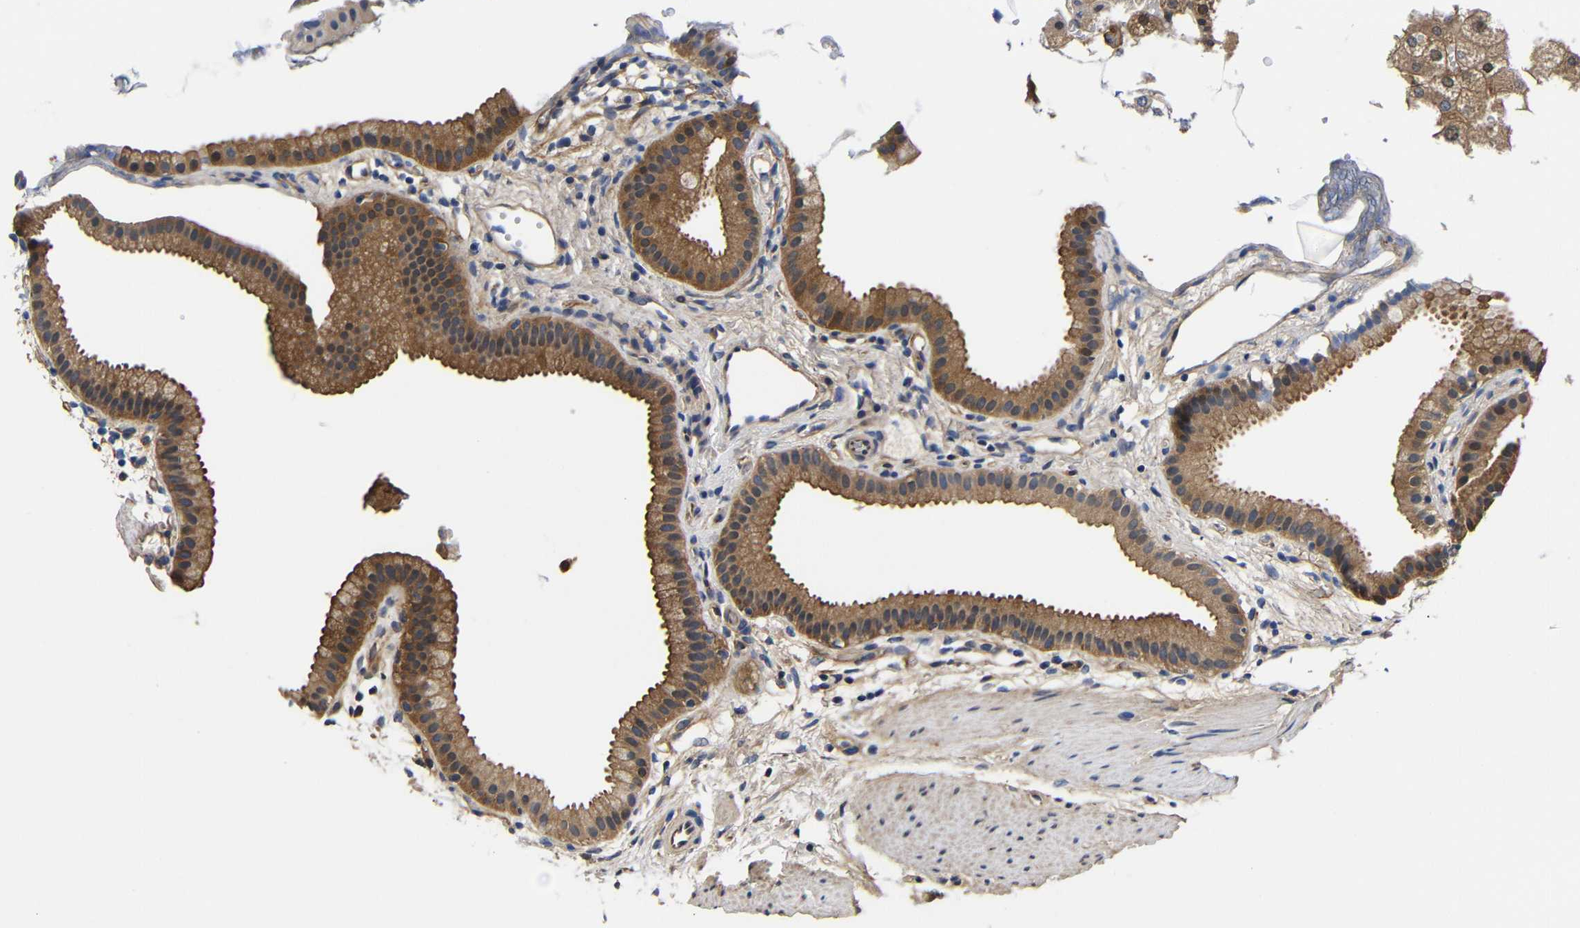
{"staining": {"intensity": "moderate", "quantity": ">75%", "location": "cytoplasmic/membranous"}, "tissue": "gallbladder", "cell_type": "Glandular cells", "image_type": "normal", "snomed": [{"axis": "morphology", "description": "Normal tissue, NOS"}, {"axis": "topography", "description": "Gallbladder"}], "caption": "Glandular cells show moderate cytoplasmic/membranous positivity in approximately >75% of cells in unremarkable gallbladder.", "gene": "LRRCC1", "patient": {"sex": "female", "age": 64}}